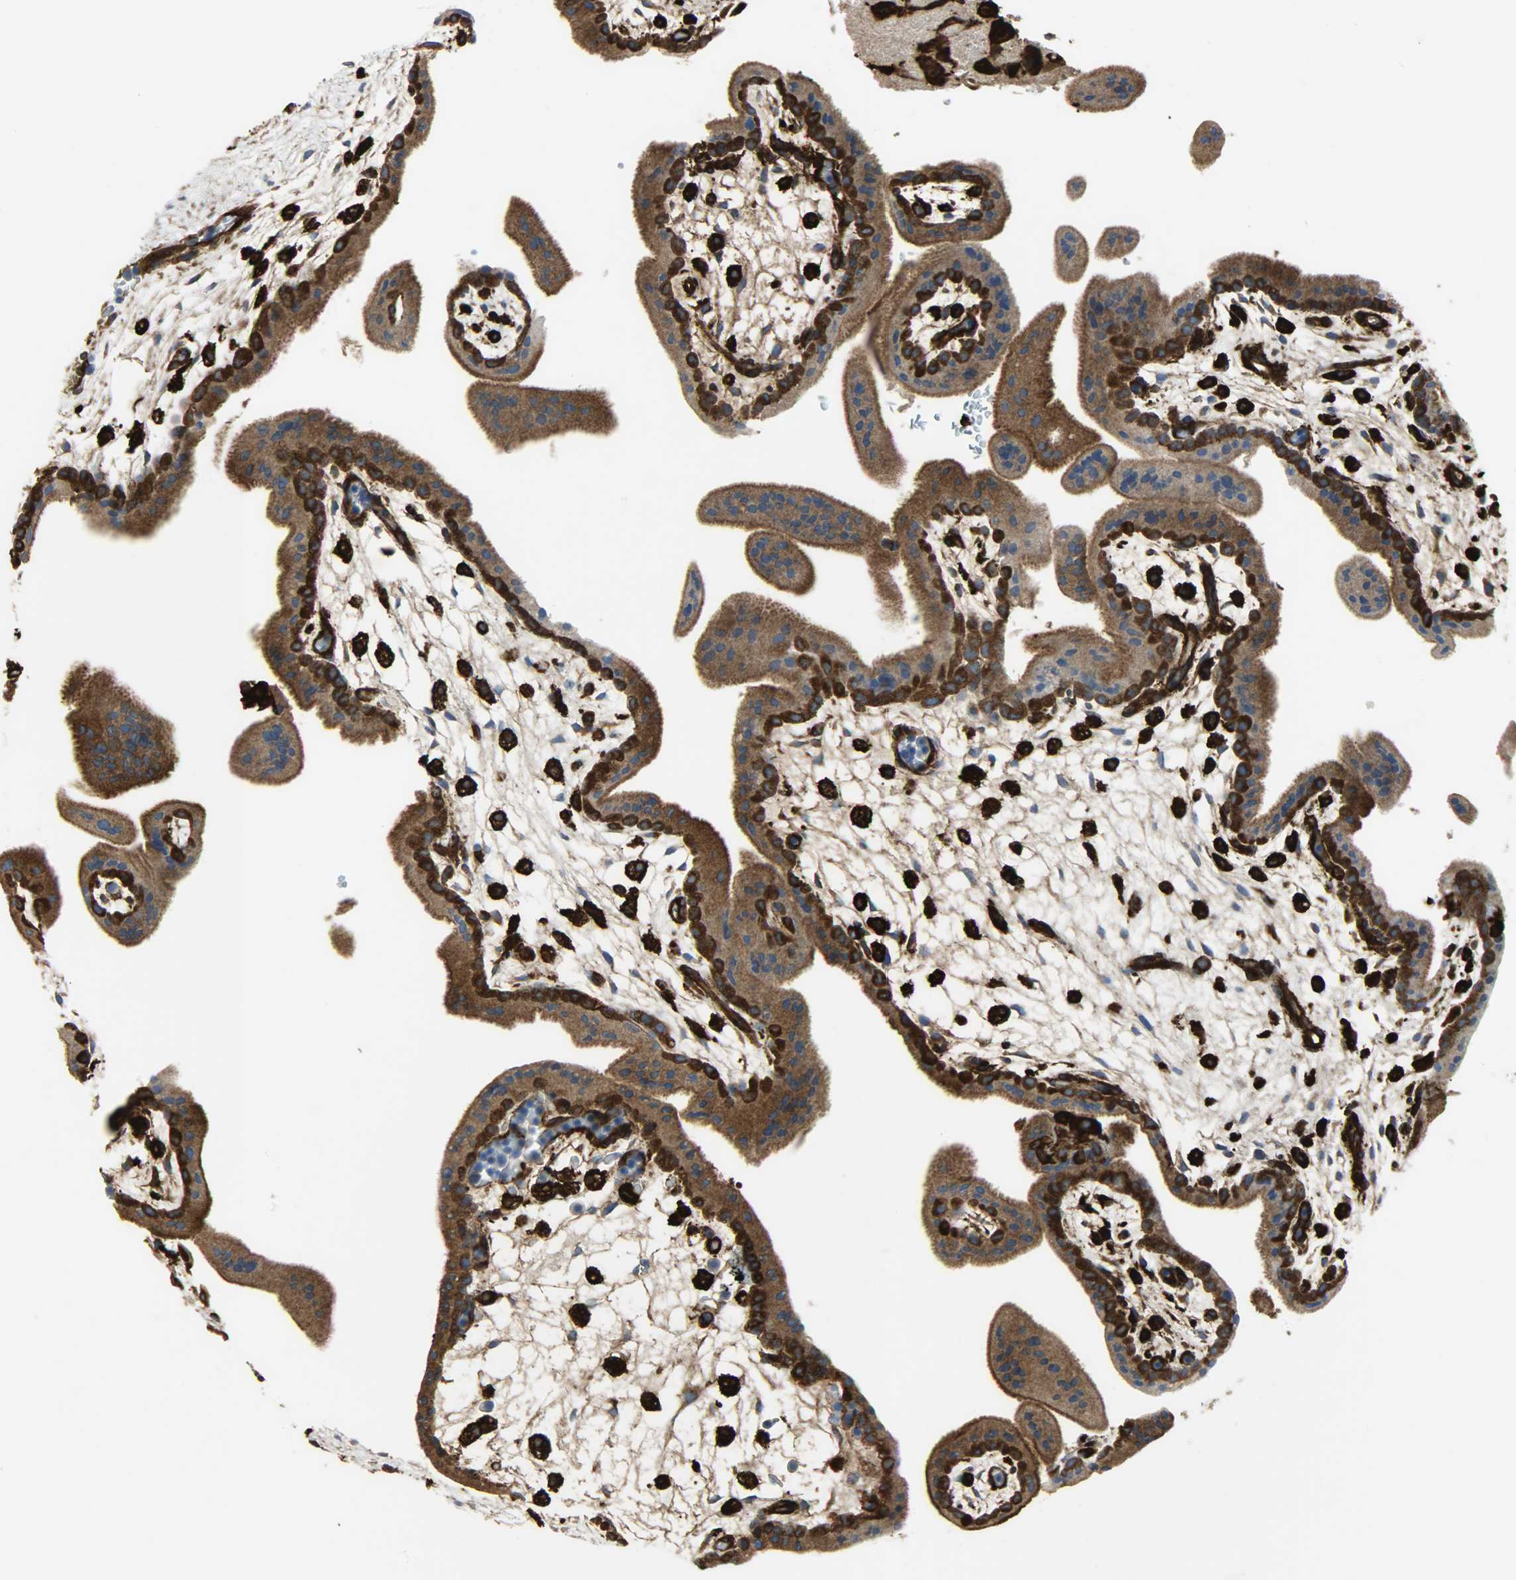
{"staining": {"intensity": "strong", "quantity": ">75%", "location": "cytoplasmic/membranous"}, "tissue": "placenta", "cell_type": "Decidual cells", "image_type": "normal", "snomed": [{"axis": "morphology", "description": "Normal tissue, NOS"}, {"axis": "topography", "description": "Placenta"}], "caption": "Human placenta stained with a brown dye reveals strong cytoplasmic/membranous positive staining in approximately >75% of decidual cells.", "gene": "VASP", "patient": {"sex": "female", "age": 35}}